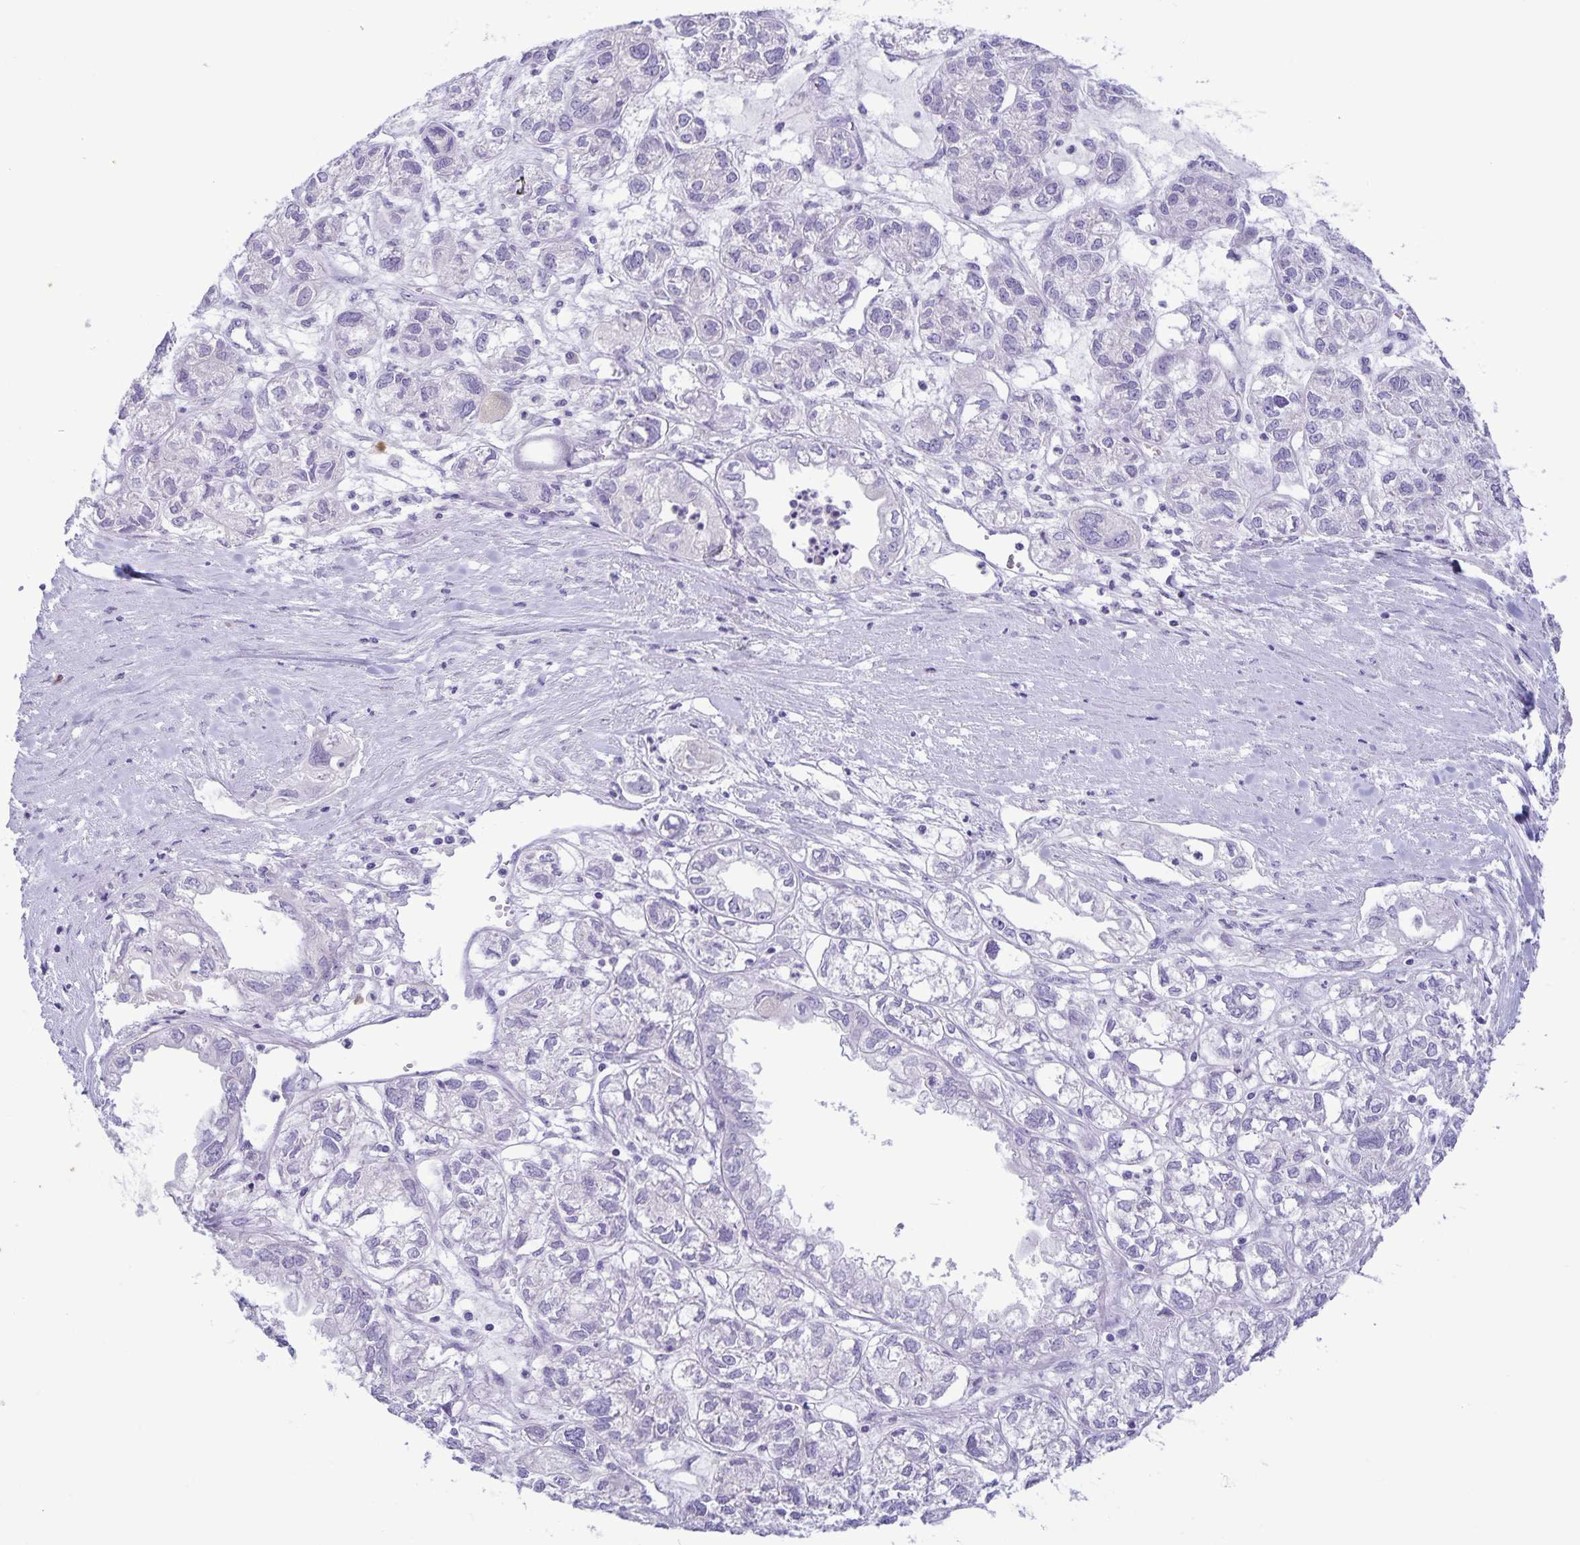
{"staining": {"intensity": "negative", "quantity": "none", "location": "none"}, "tissue": "ovarian cancer", "cell_type": "Tumor cells", "image_type": "cancer", "snomed": [{"axis": "morphology", "description": "Carcinoma, endometroid"}, {"axis": "topography", "description": "Ovary"}], "caption": "An image of ovarian cancer stained for a protein reveals no brown staining in tumor cells.", "gene": "IBTK", "patient": {"sex": "female", "age": 64}}